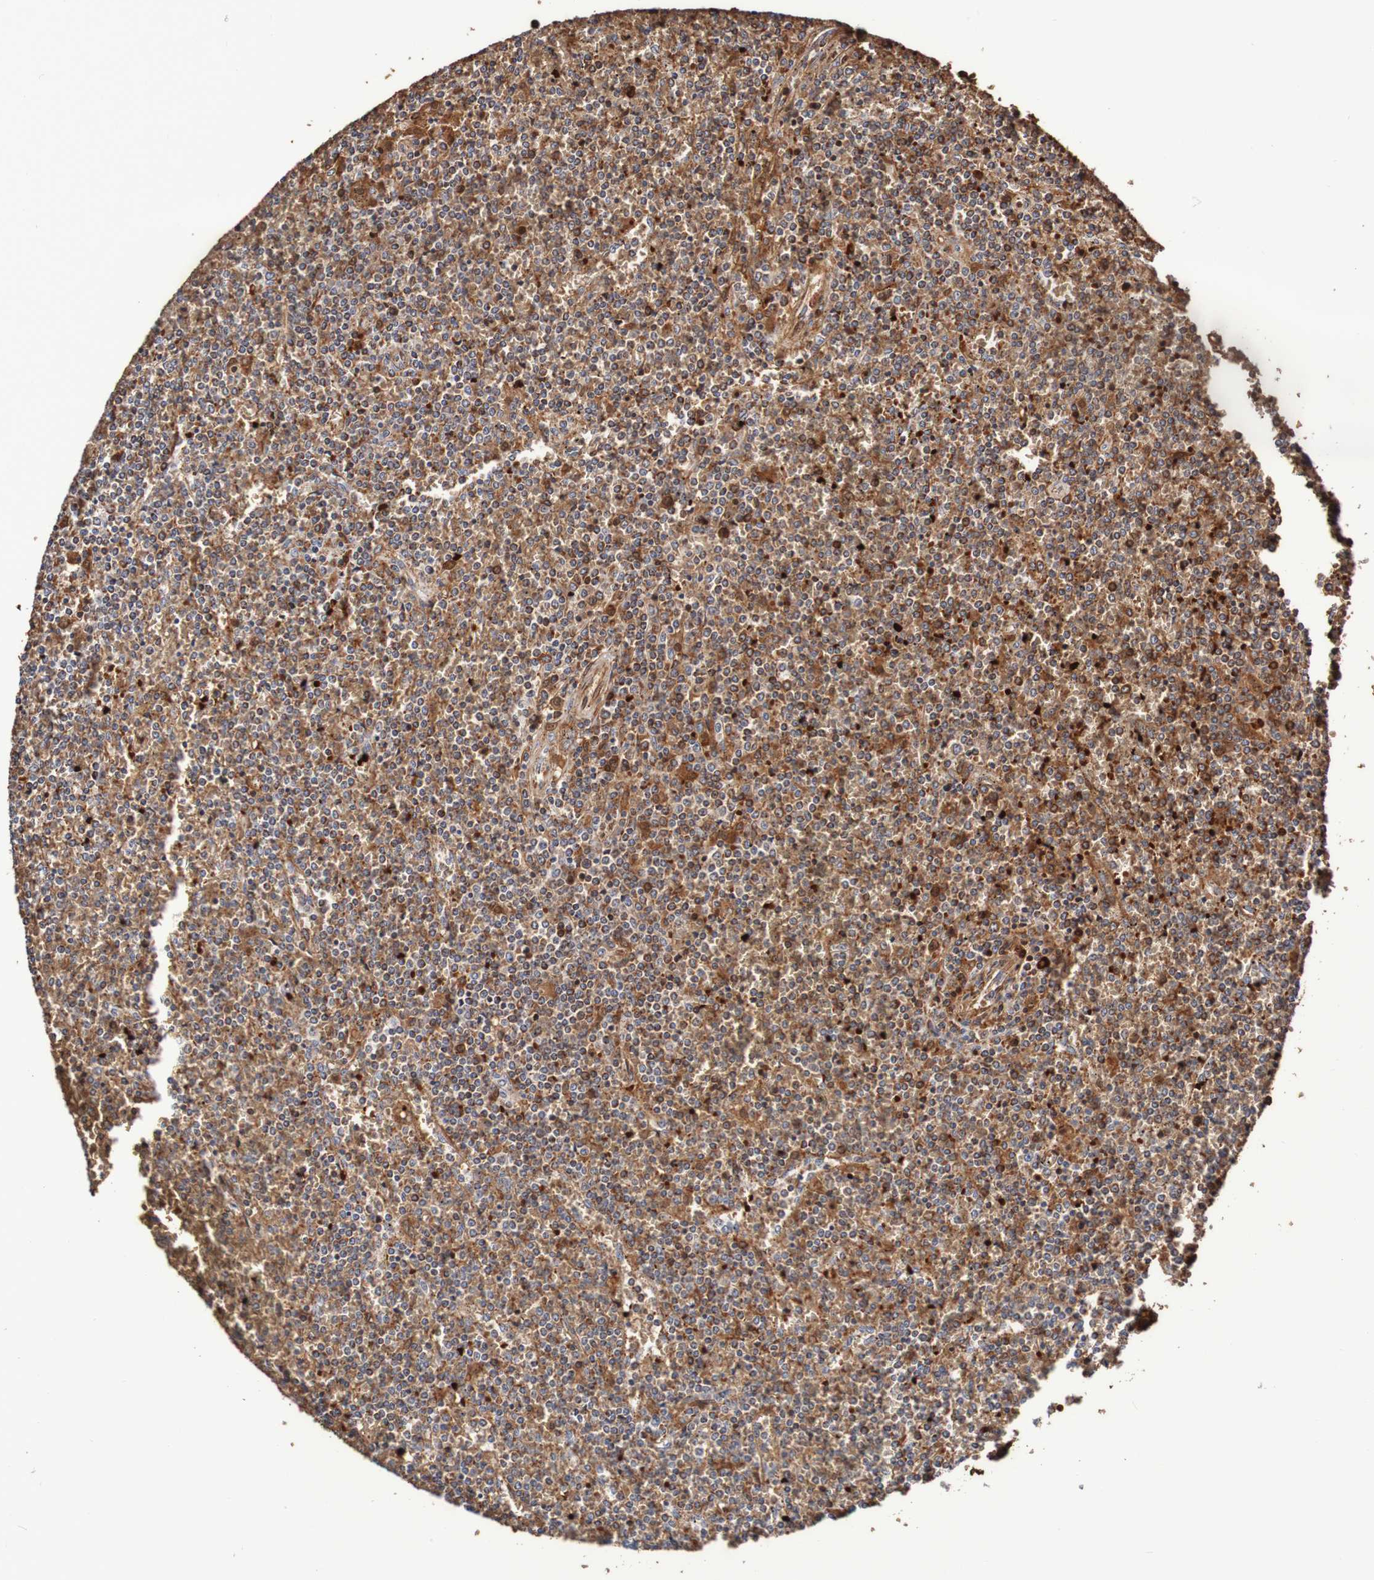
{"staining": {"intensity": "moderate", "quantity": "<25%", "location": "cytoplasmic/membranous"}, "tissue": "lymphoma", "cell_type": "Tumor cells", "image_type": "cancer", "snomed": [{"axis": "morphology", "description": "Malignant lymphoma, non-Hodgkin's type, Low grade"}, {"axis": "topography", "description": "Spleen"}], "caption": "This histopathology image displays malignant lymphoma, non-Hodgkin's type (low-grade) stained with immunohistochemistry (IHC) to label a protein in brown. The cytoplasmic/membranous of tumor cells show moderate positivity for the protein. Nuclei are counter-stained blue.", "gene": "WNT4", "patient": {"sex": "female", "age": 19}}